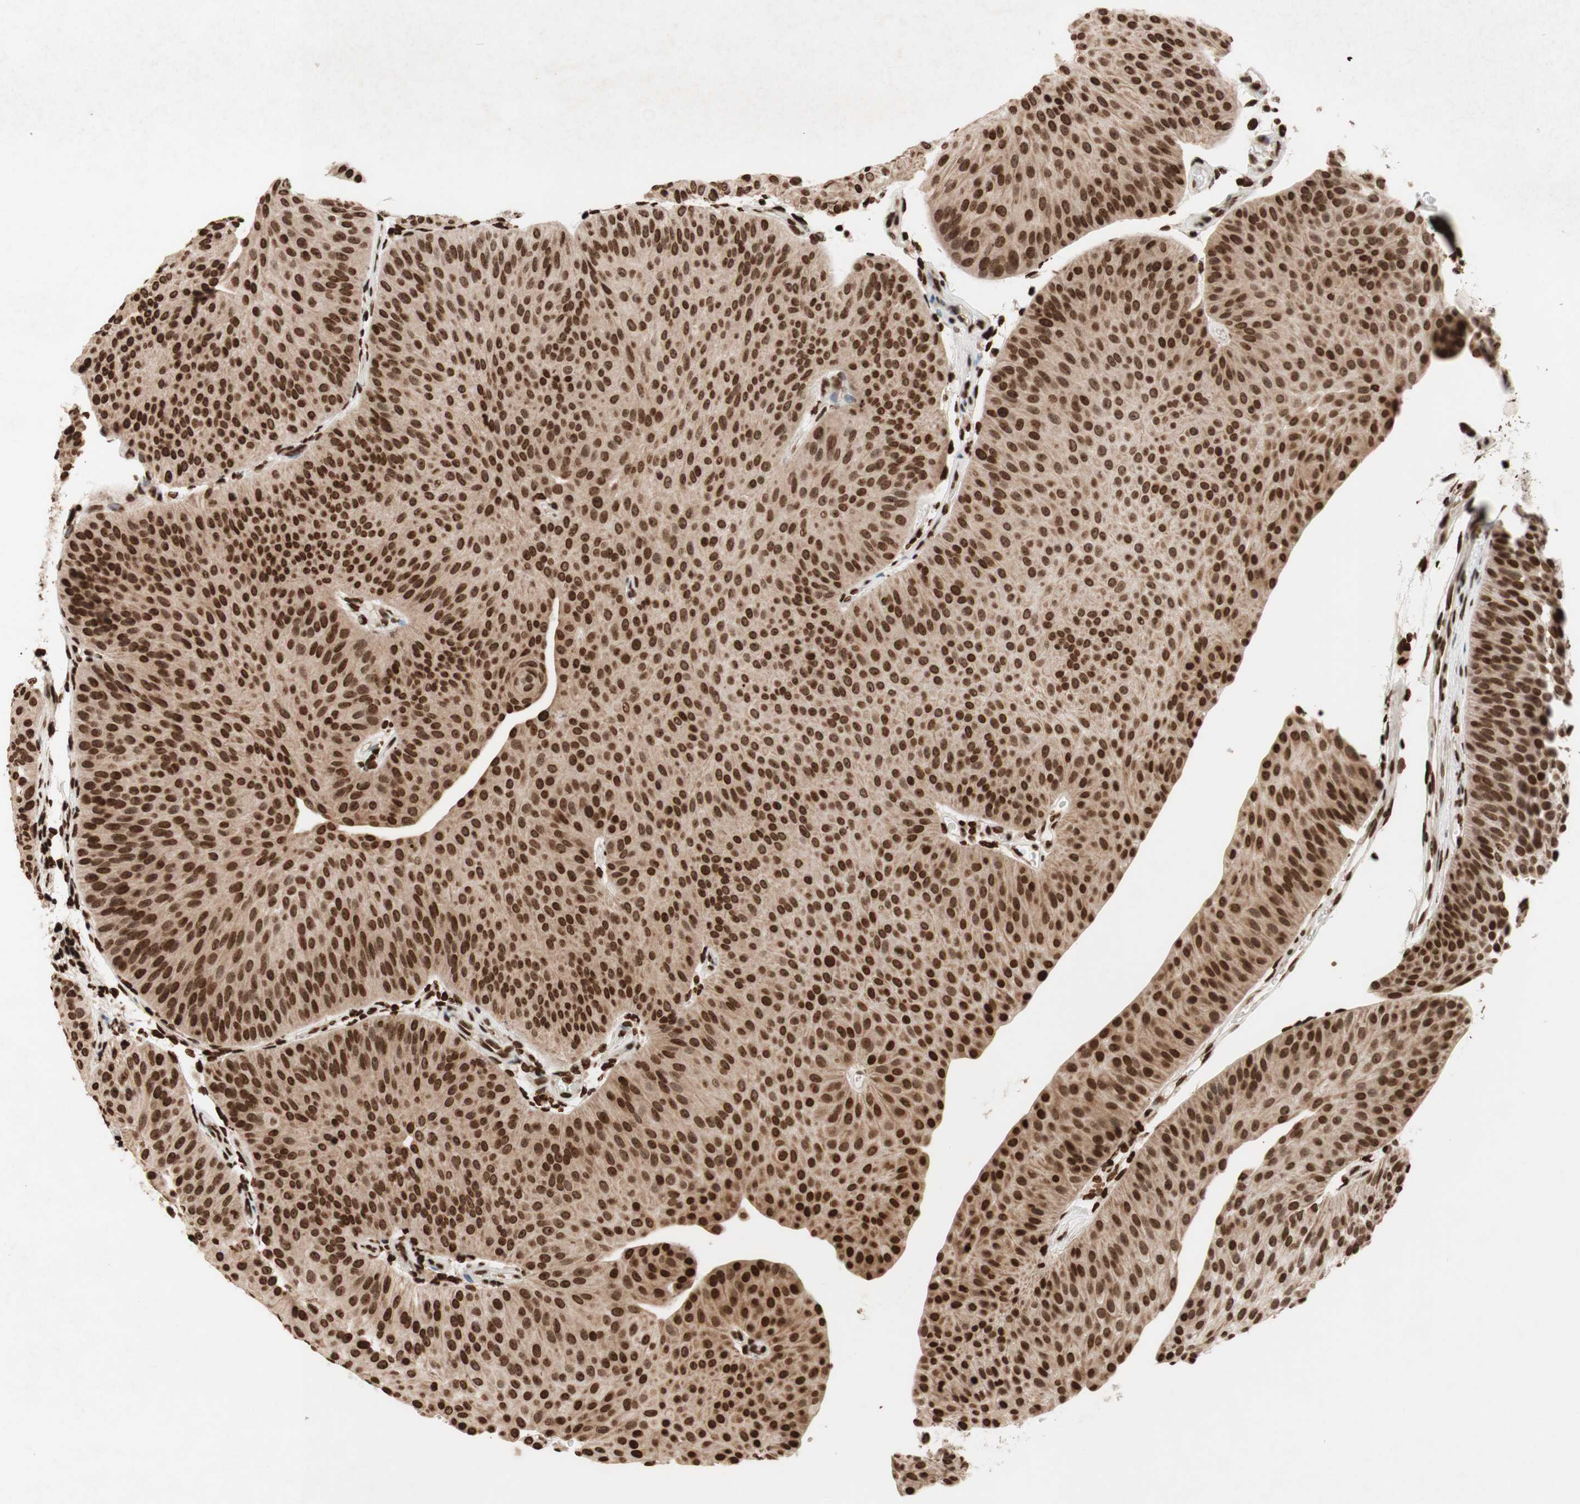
{"staining": {"intensity": "strong", "quantity": ">75%", "location": "nuclear"}, "tissue": "urothelial cancer", "cell_type": "Tumor cells", "image_type": "cancer", "snomed": [{"axis": "morphology", "description": "Urothelial carcinoma, Low grade"}, {"axis": "topography", "description": "Urinary bladder"}], "caption": "This image reveals immunohistochemistry (IHC) staining of urothelial carcinoma (low-grade), with high strong nuclear positivity in approximately >75% of tumor cells.", "gene": "NCOA3", "patient": {"sex": "female", "age": 60}}